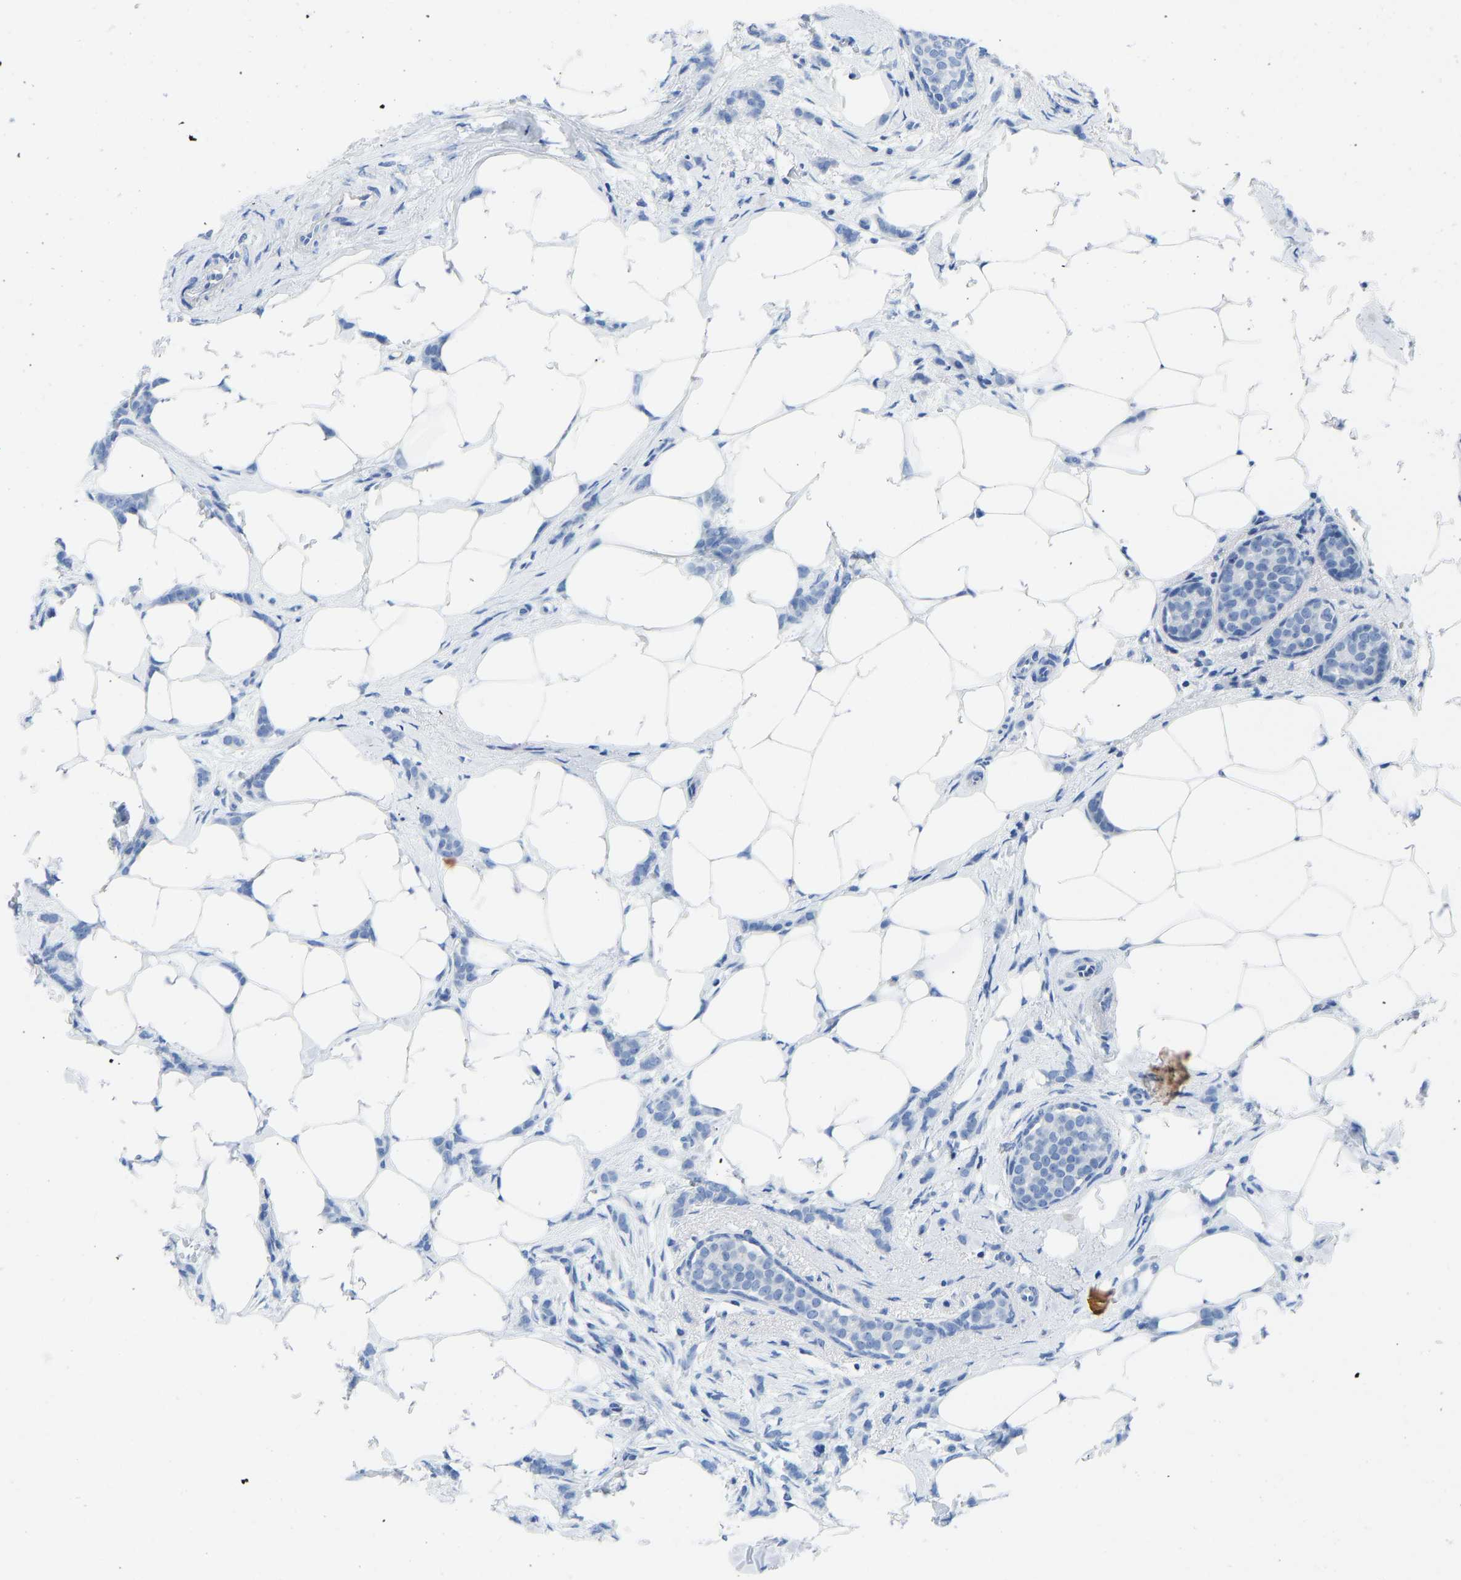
{"staining": {"intensity": "negative", "quantity": "none", "location": "none"}, "tissue": "breast cancer", "cell_type": "Tumor cells", "image_type": "cancer", "snomed": [{"axis": "morphology", "description": "Lobular carcinoma, in situ"}, {"axis": "morphology", "description": "Lobular carcinoma"}, {"axis": "topography", "description": "Breast"}], "caption": "Photomicrograph shows no significant protein expression in tumor cells of lobular carcinoma in situ (breast). (DAB (3,3'-diaminobenzidine) immunohistochemistry visualized using brightfield microscopy, high magnification).", "gene": "NKAIN3", "patient": {"sex": "female", "age": 41}}